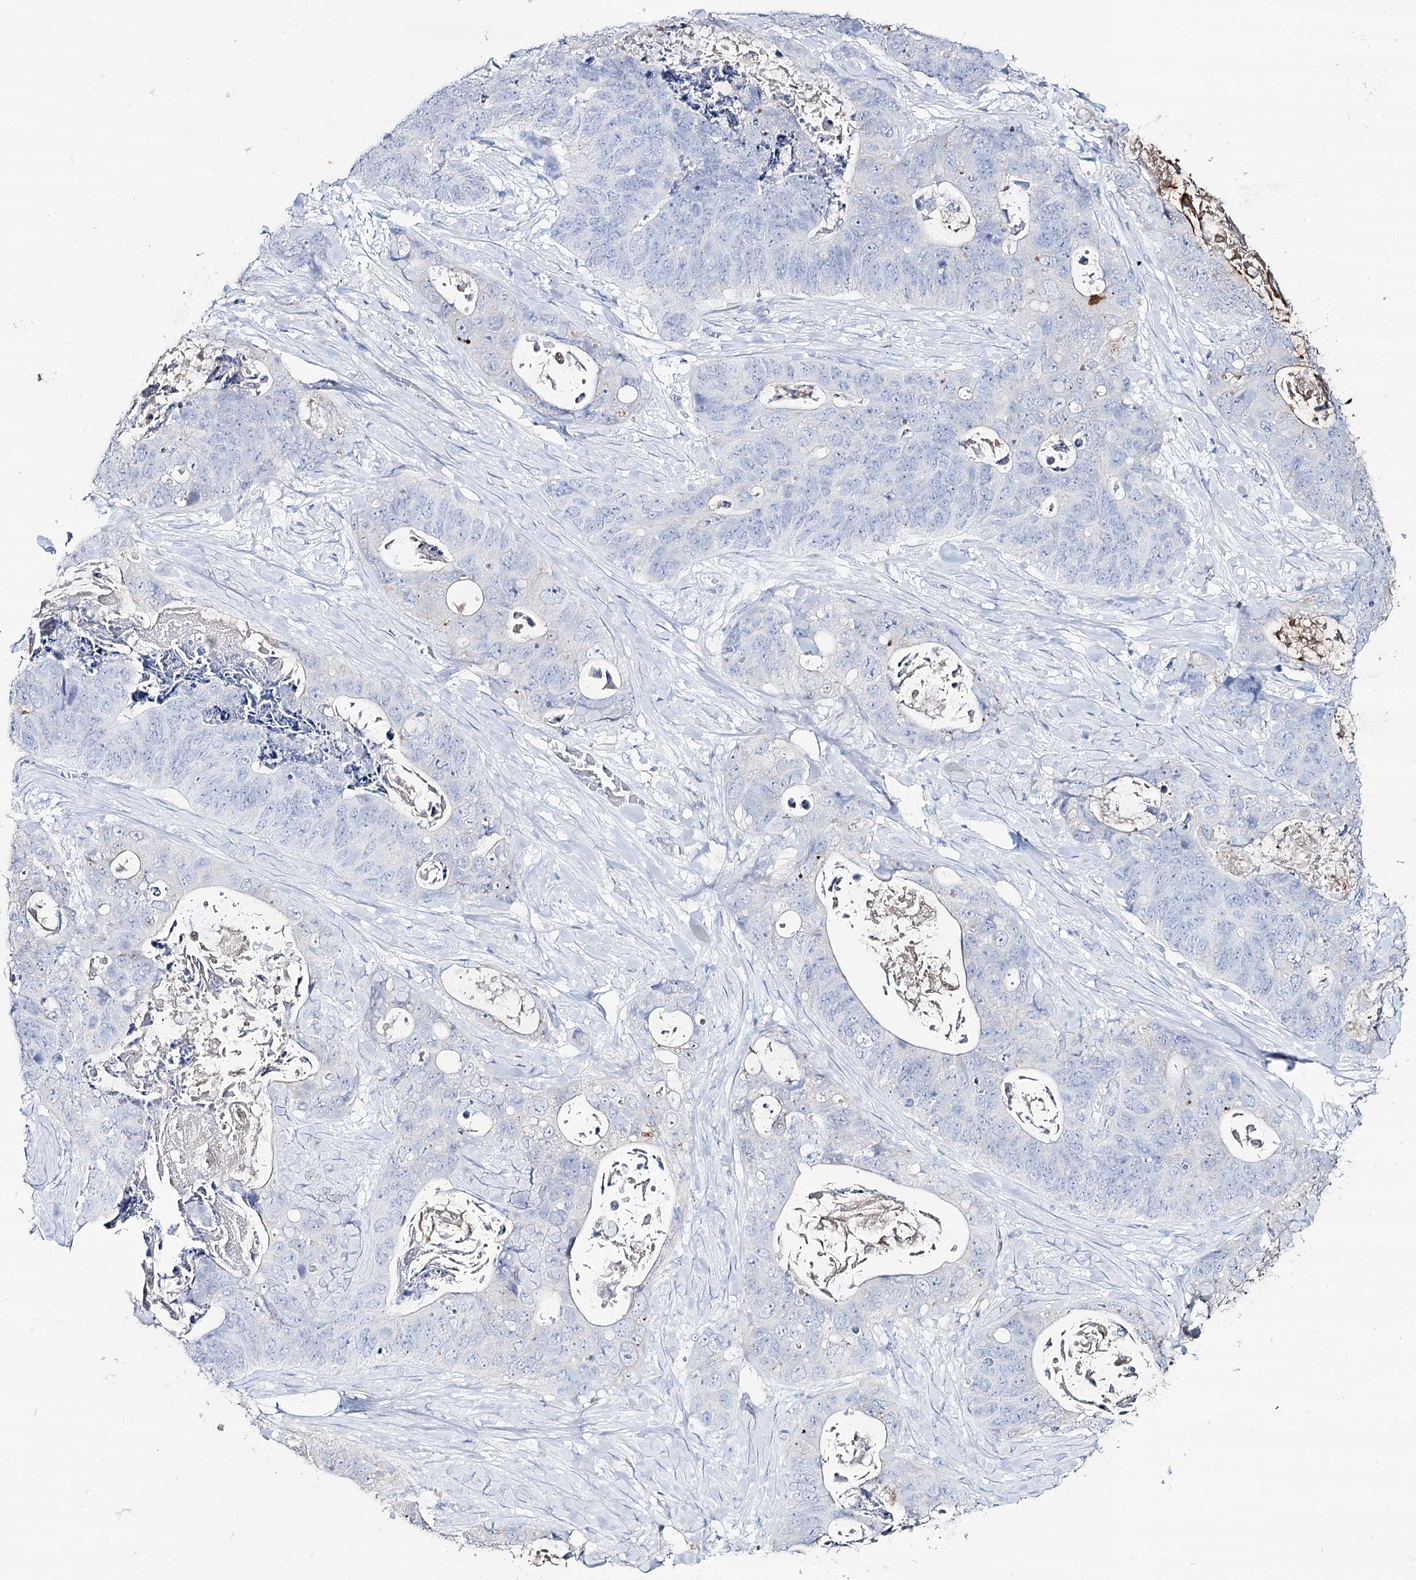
{"staining": {"intensity": "negative", "quantity": "none", "location": "none"}, "tissue": "stomach cancer", "cell_type": "Tumor cells", "image_type": "cancer", "snomed": [{"axis": "morphology", "description": "Adenocarcinoma, NOS"}, {"axis": "topography", "description": "Stomach"}], "caption": "Adenocarcinoma (stomach) was stained to show a protein in brown. There is no significant positivity in tumor cells. (DAB immunohistochemistry (IHC), high magnification).", "gene": "SLC3A1", "patient": {"sex": "female", "age": 89}}